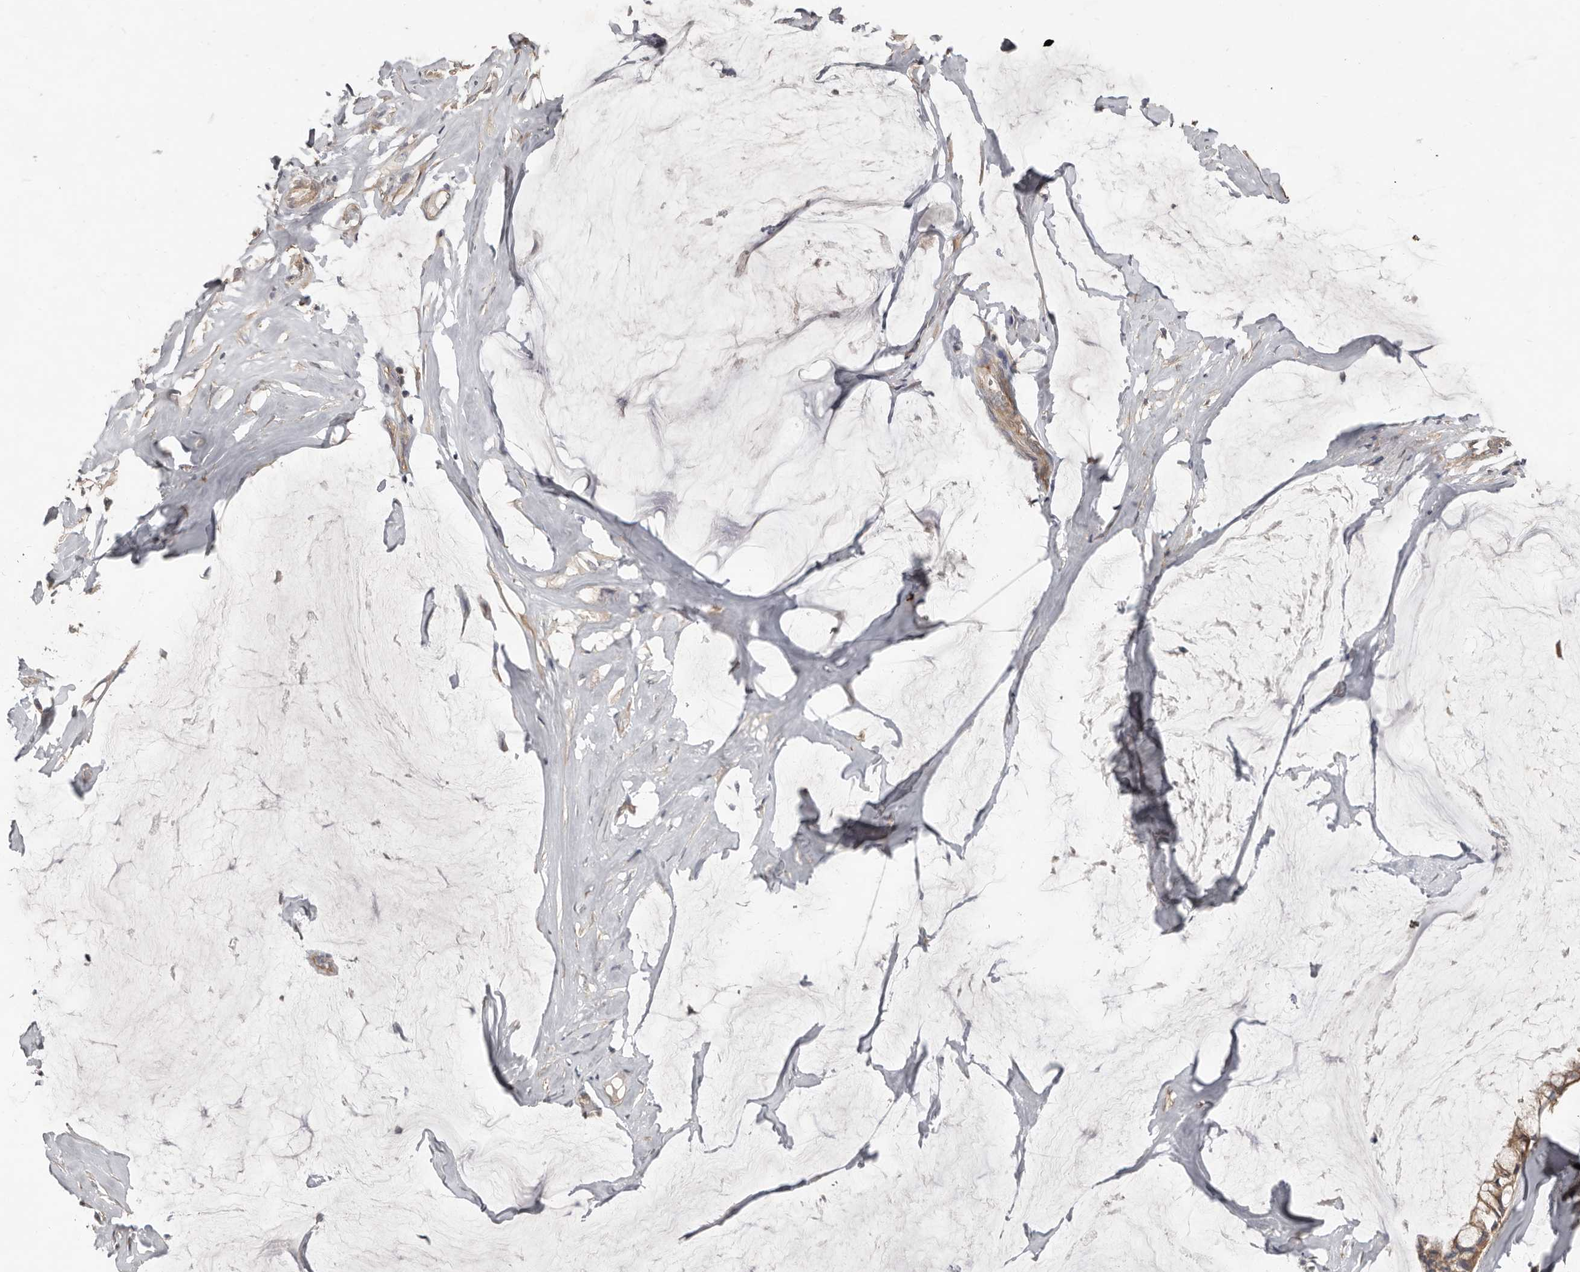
{"staining": {"intensity": "moderate", "quantity": ">75%", "location": "cytoplasmic/membranous"}, "tissue": "ovarian cancer", "cell_type": "Tumor cells", "image_type": "cancer", "snomed": [{"axis": "morphology", "description": "Cystadenocarcinoma, mucinous, NOS"}, {"axis": "topography", "description": "Ovary"}], "caption": "Immunohistochemistry (IHC) histopathology image of human ovarian cancer (mucinous cystadenocarcinoma) stained for a protein (brown), which demonstrates medium levels of moderate cytoplasmic/membranous staining in about >75% of tumor cells.", "gene": "AKNAD1", "patient": {"sex": "female", "age": 39}}